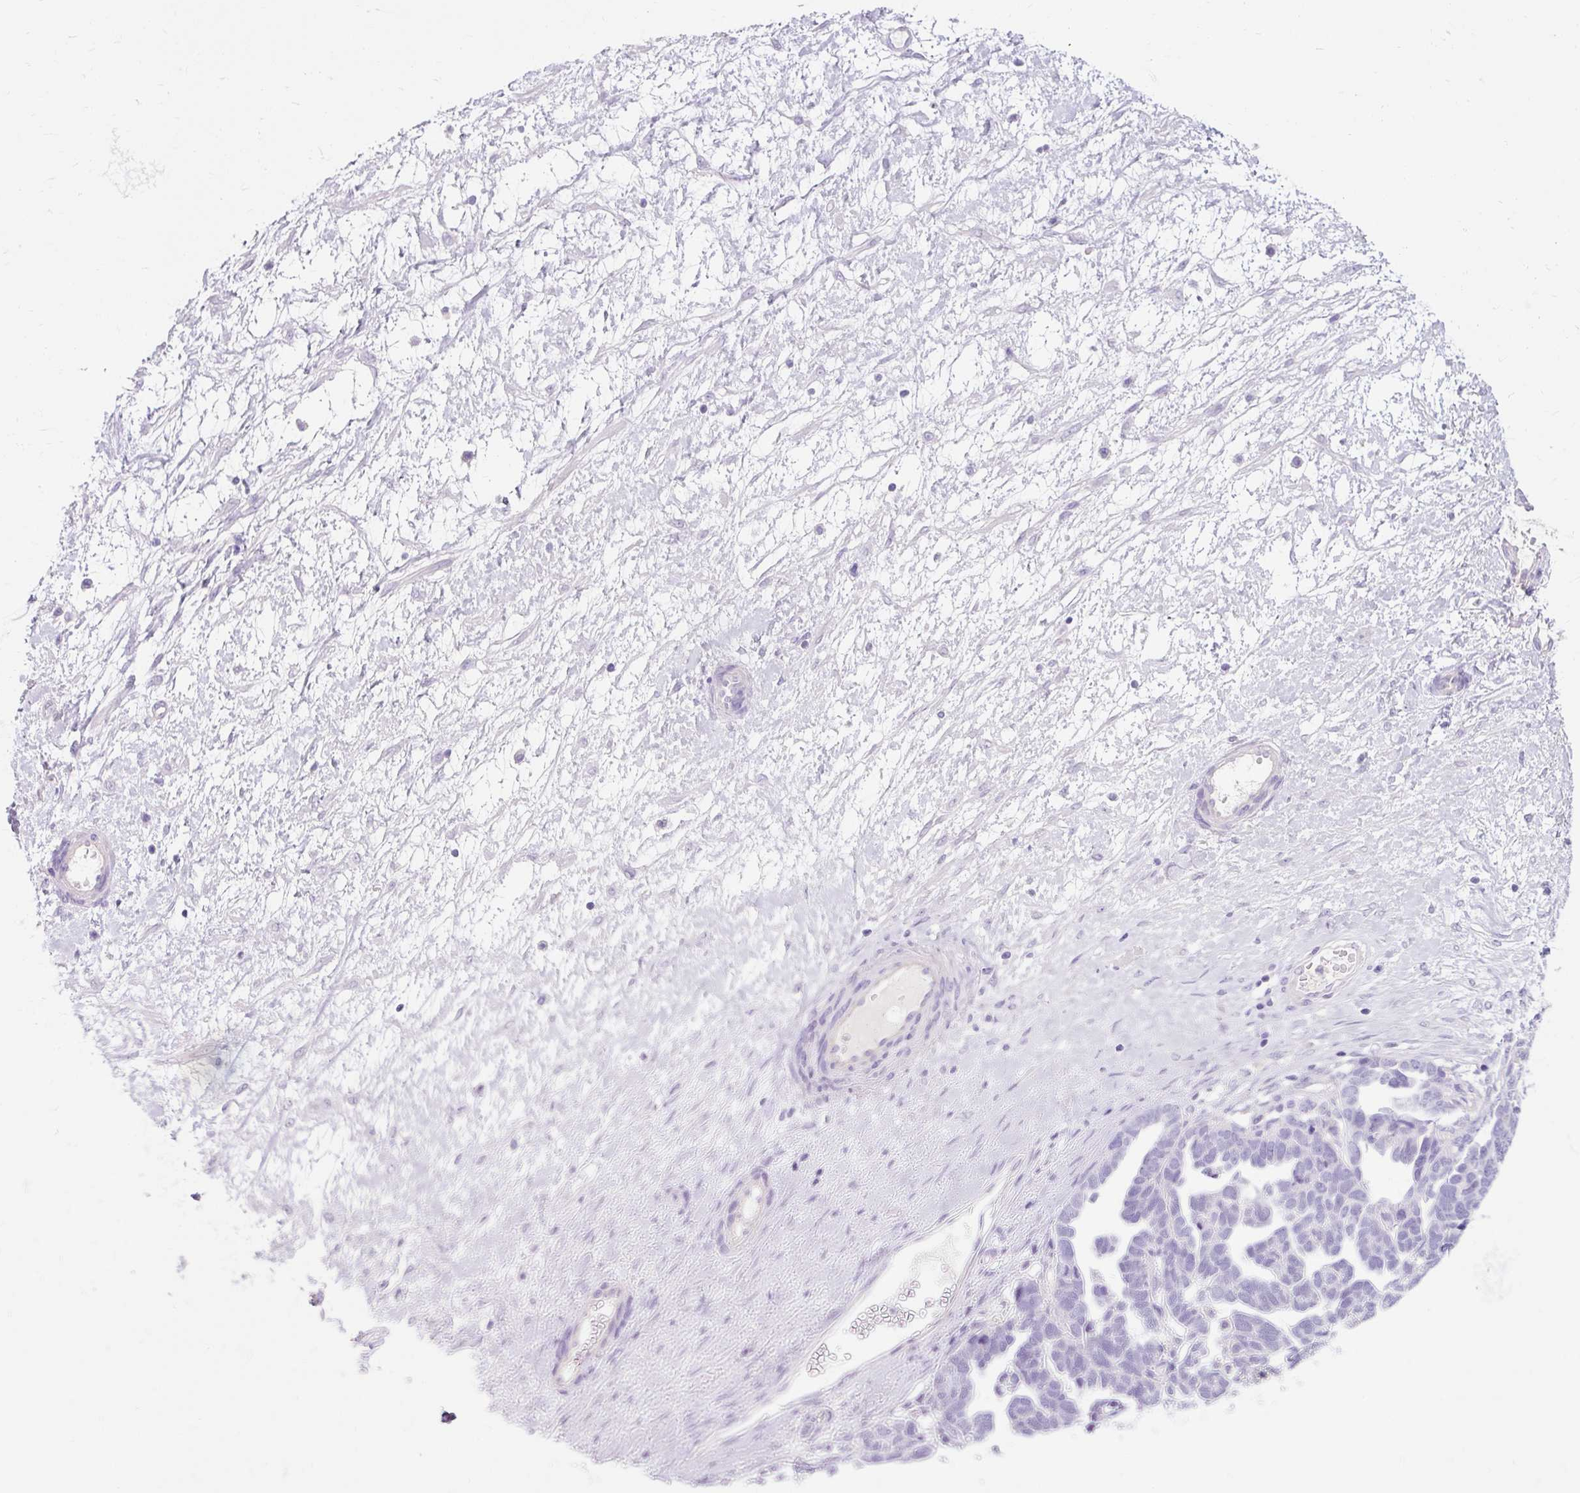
{"staining": {"intensity": "negative", "quantity": "none", "location": "none"}, "tissue": "ovarian cancer", "cell_type": "Tumor cells", "image_type": "cancer", "snomed": [{"axis": "morphology", "description": "Cystadenocarcinoma, serous, NOS"}, {"axis": "topography", "description": "Ovary"}], "caption": "High power microscopy image of an immunohistochemistry photomicrograph of ovarian cancer (serous cystadenocarcinoma), revealing no significant staining in tumor cells.", "gene": "TMEM213", "patient": {"sex": "female", "age": 54}}